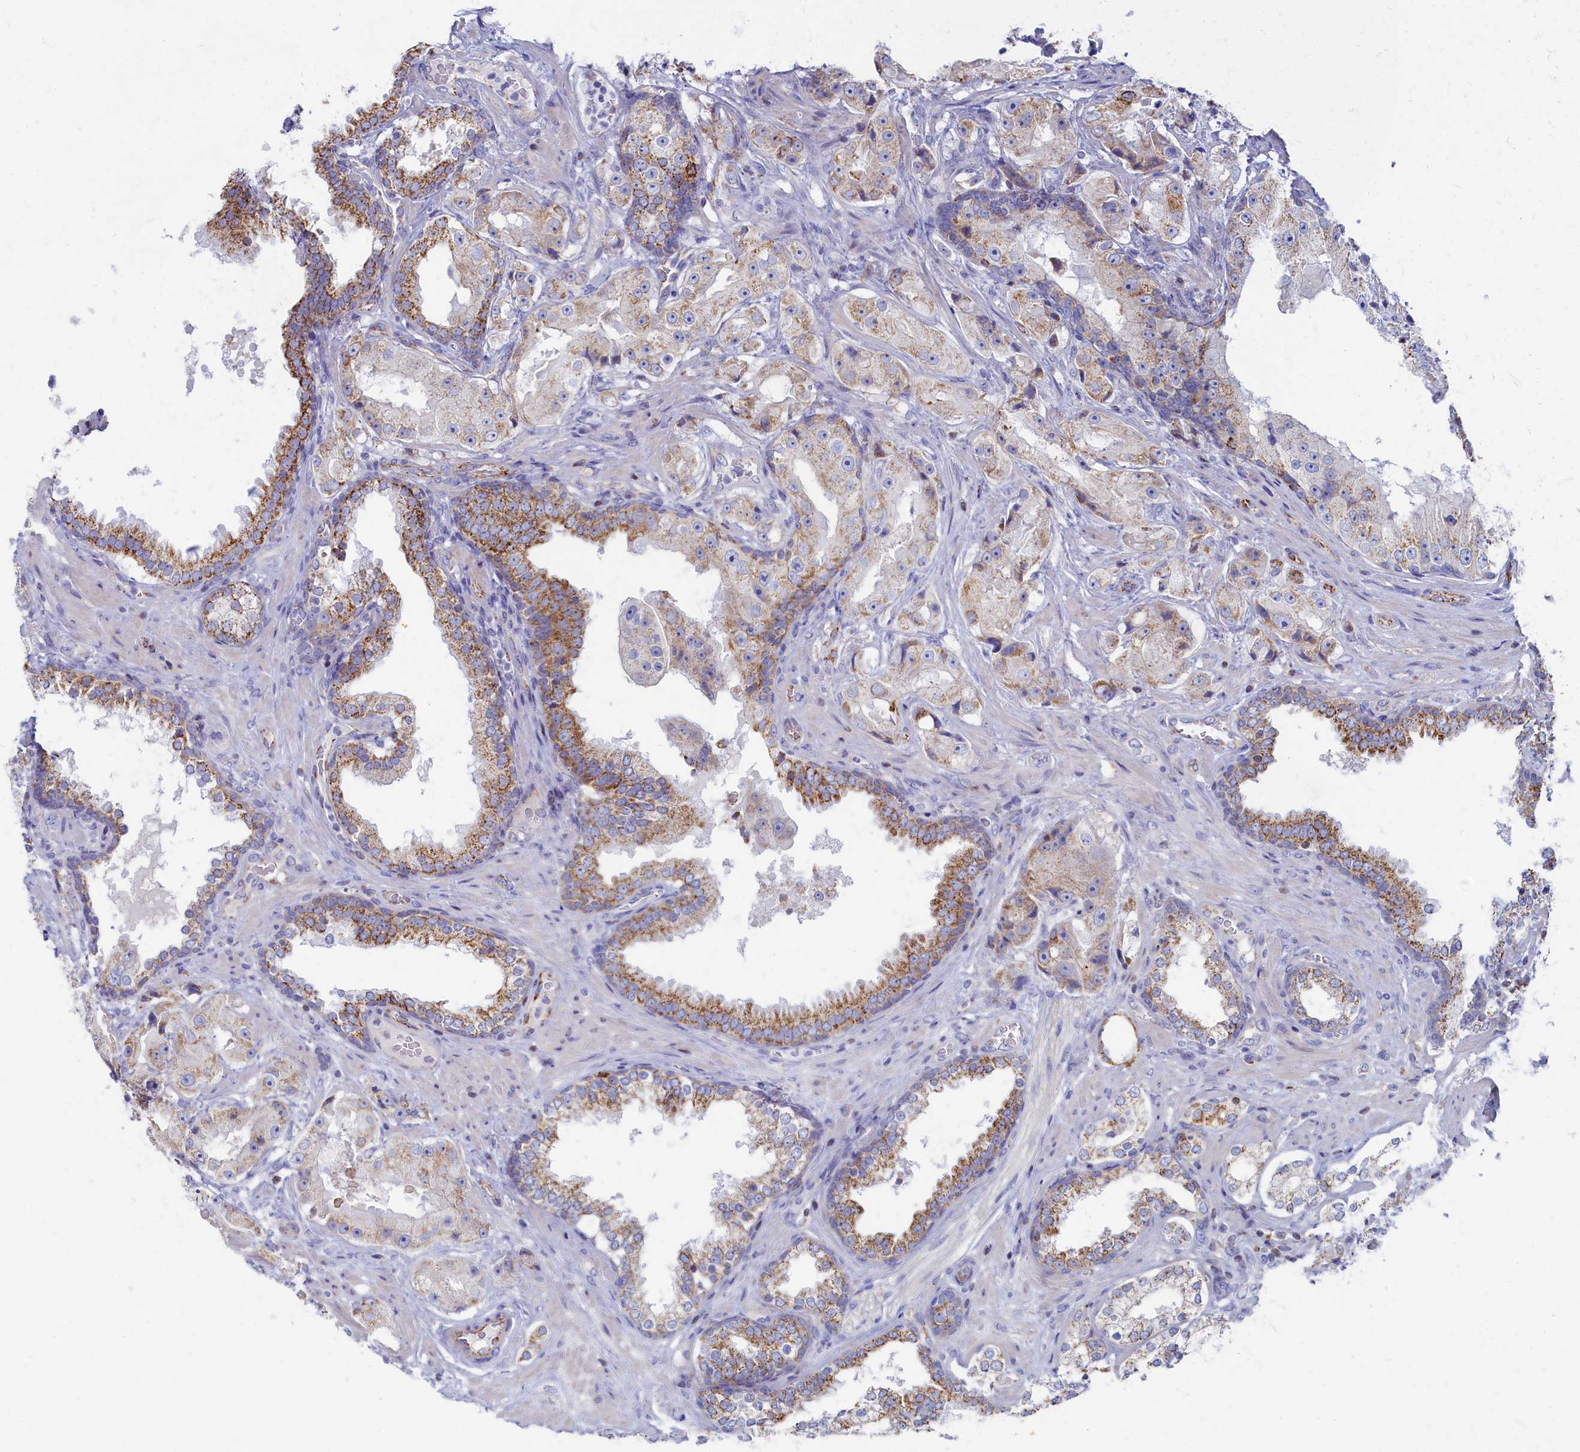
{"staining": {"intensity": "moderate", "quantity": "<25%", "location": "cytoplasmic/membranous"}, "tissue": "prostate cancer", "cell_type": "Tumor cells", "image_type": "cancer", "snomed": [{"axis": "morphology", "description": "Adenocarcinoma, High grade"}, {"axis": "topography", "description": "Prostate"}], "caption": "Immunohistochemical staining of high-grade adenocarcinoma (prostate) reveals moderate cytoplasmic/membranous protein positivity in about <25% of tumor cells. The staining was performed using DAB (3,3'-diaminobenzidine), with brown indicating positive protein expression. Nuclei are stained blue with hematoxylin.", "gene": "OCIAD2", "patient": {"sex": "male", "age": 73}}